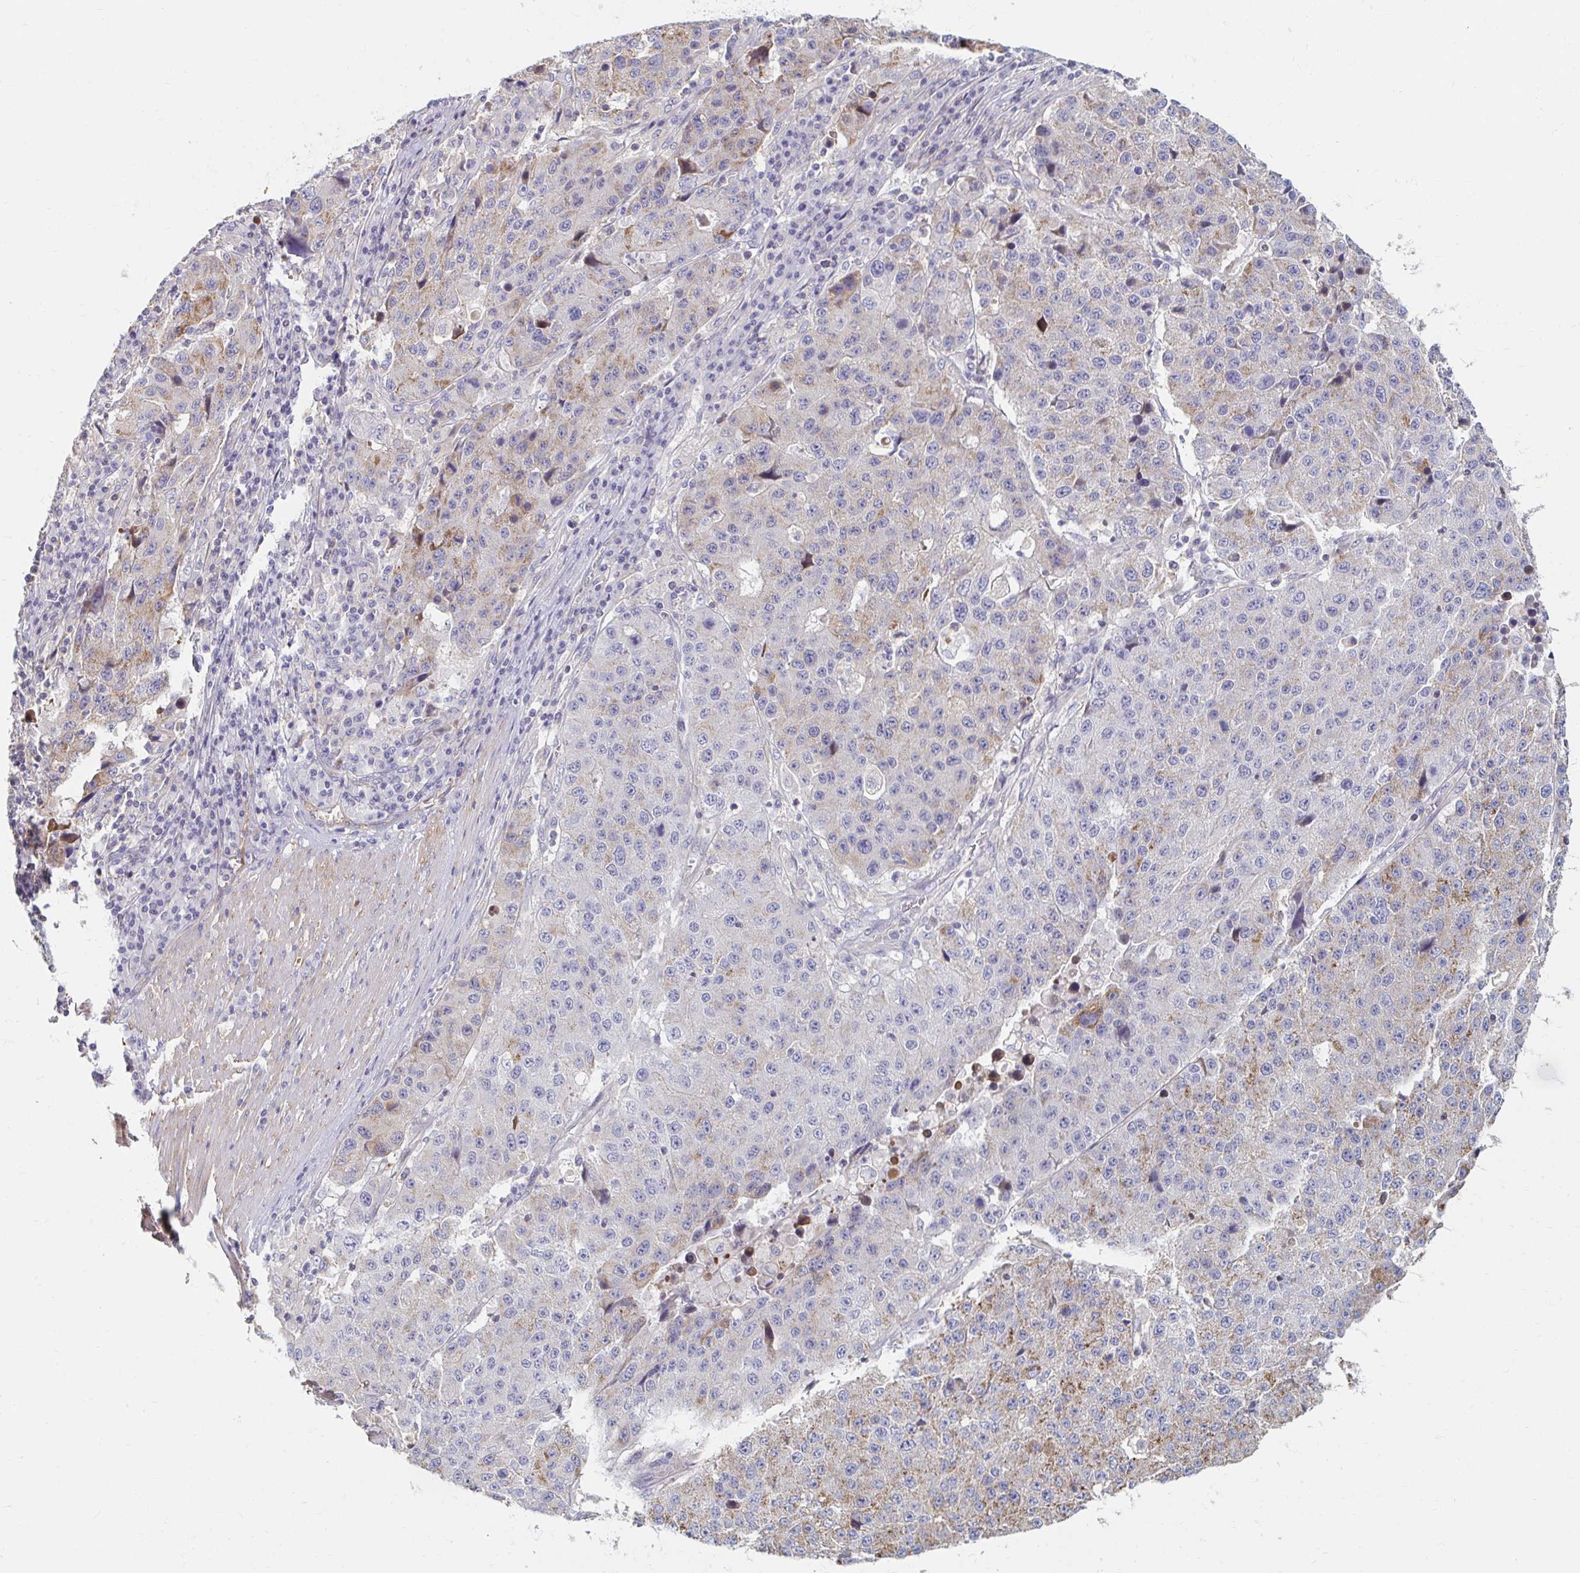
{"staining": {"intensity": "weak", "quantity": "<25%", "location": "cytoplasmic/membranous"}, "tissue": "stomach cancer", "cell_type": "Tumor cells", "image_type": "cancer", "snomed": [{"axis": "morphology", "description": "Adenocarcinoma, NOS"}, {"axis": "topography", "description": "Stomach"}], "caption": "High power microscopy micrograph of an immunohistochemistry photomicrograph of stomach cancer, revealing no significant positivity in tumor cells.", "gene": "MYLK2", "patient": {"sex": "male", "age": 71}}